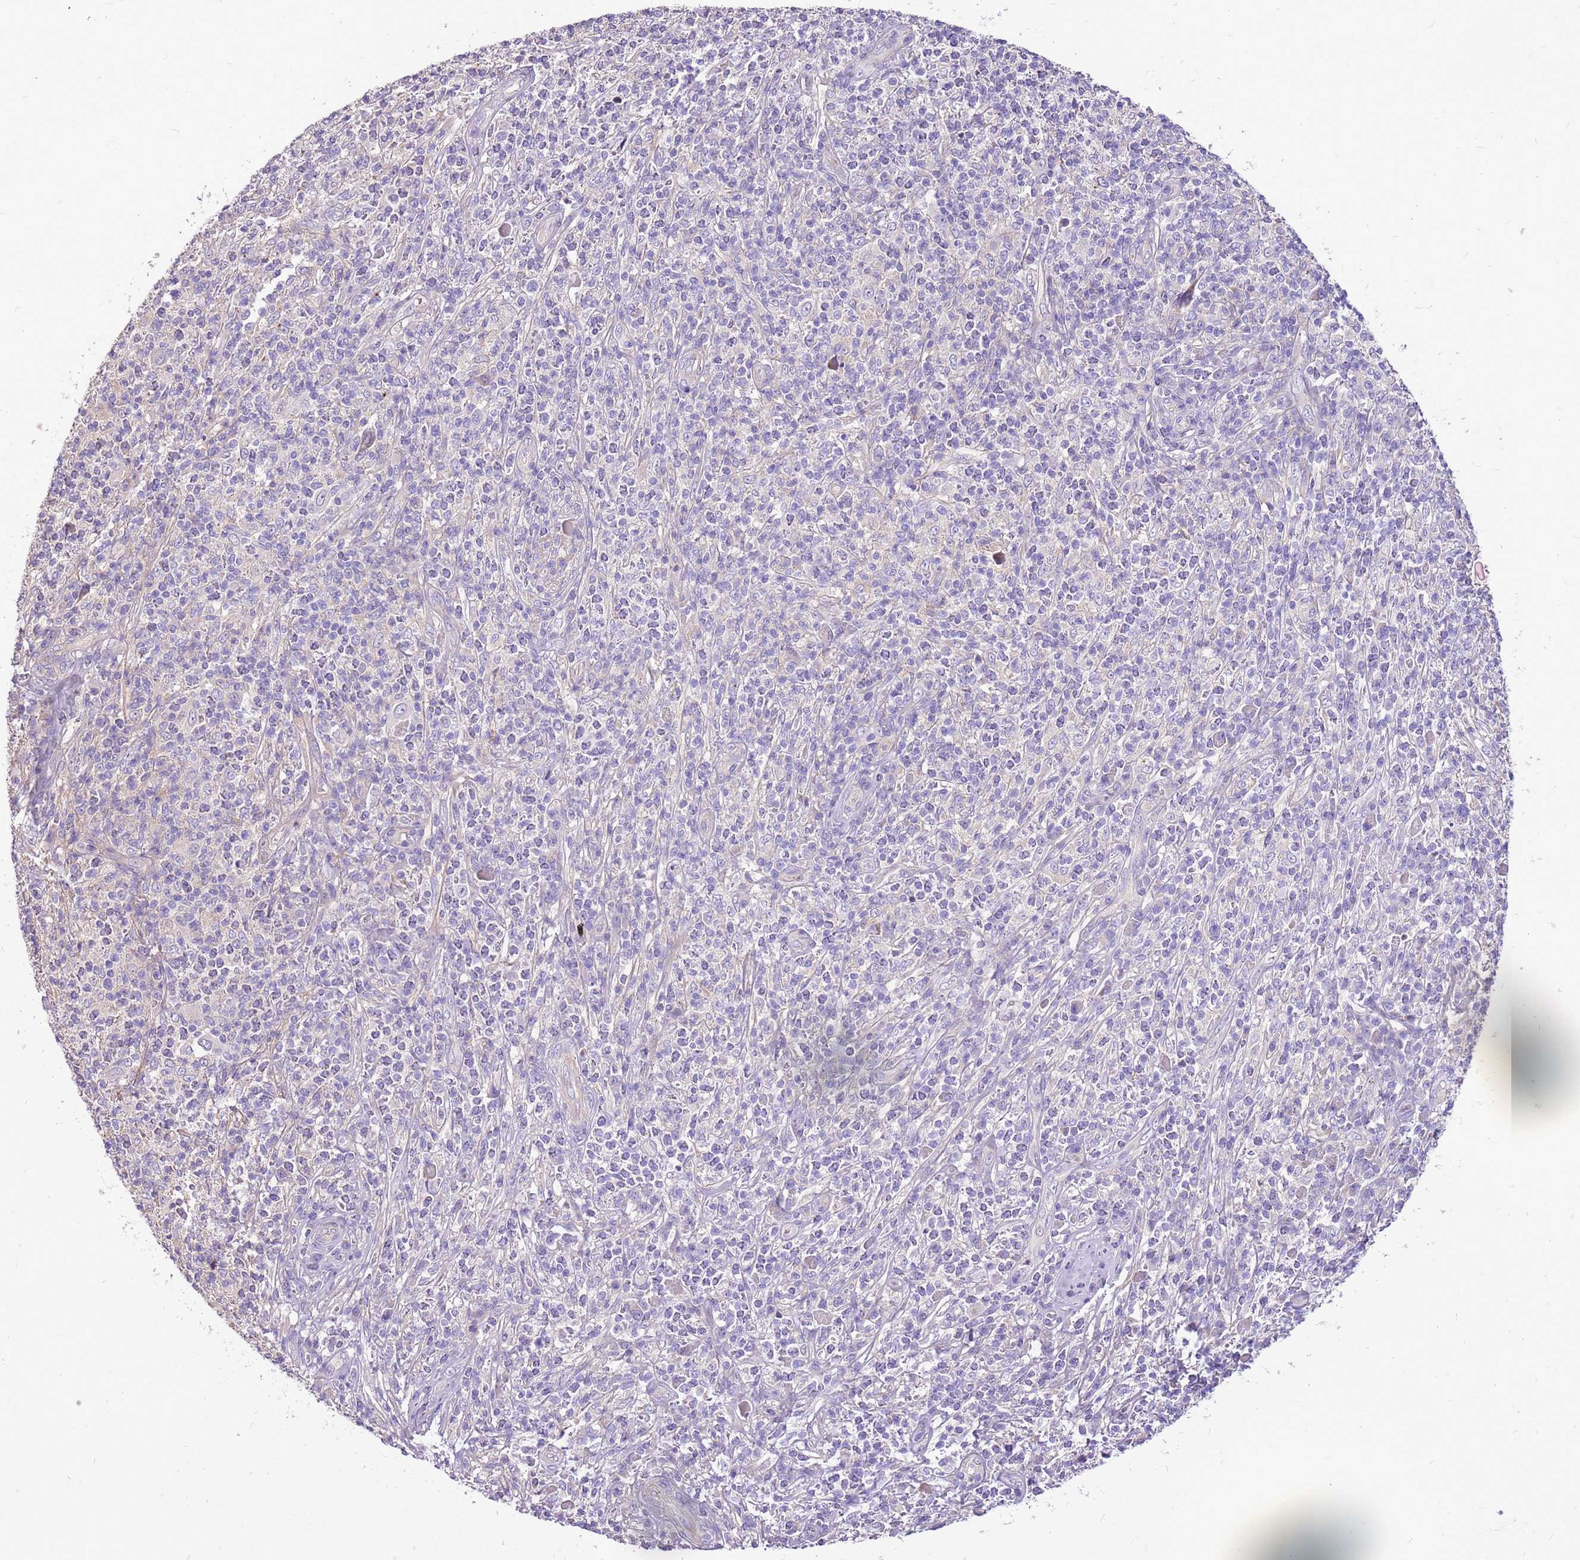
{"staining": {"intensity": "negative", "quantity": "none", "location": "none"}, "tissue": "melanoma", "cell_type": "Tumor cells", "image_type": "cancer", "snomed": [{"axis": "morphology", "description": "Malignant melanoma, NOS"}, {"axis": "topography", "description": "Skin"}], "caption": "A high-resolution image shows IHC staining of malignant melanoma, which displays no significant expression in tumor cells.", "gene": "WASHC4", "patient": {"sex": "male", "age": 66}}